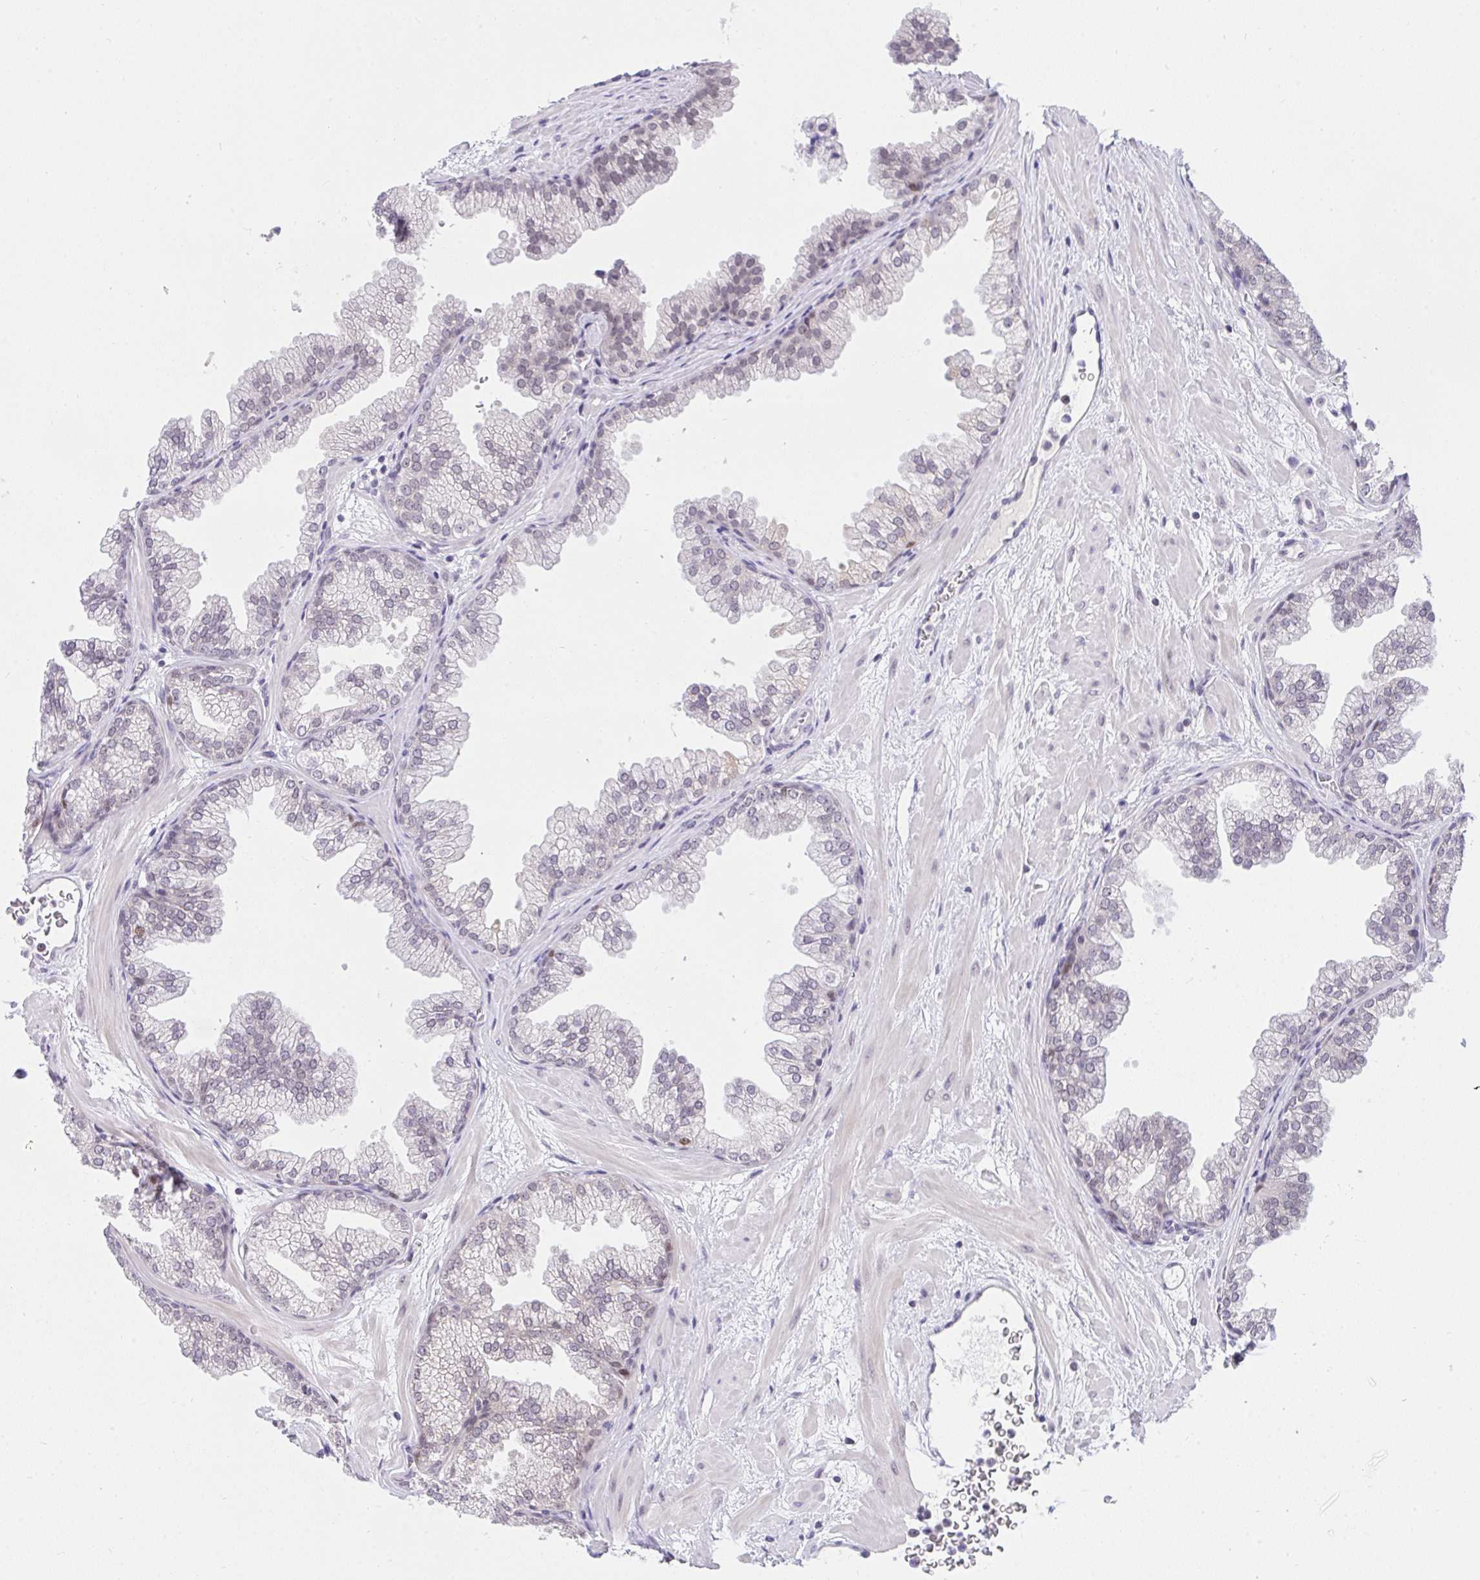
{"staining": {"intensity": "negative", "quantity": "none", "location": "none"}, "tissue": "prostate", "cell_type": "Glandular cells", "image_type": "normal", "snomed": [{"axis": "morphology", "description": "Normal tissue, NOS"}, {"axis": "topography", "description": "Prostate"}], "caption": "Immunohistochemical staining of normal prostate reveals no significant staining in glandular cells.", "gene": "RFC4", "patient": {"sex": "male", "age": 37}}